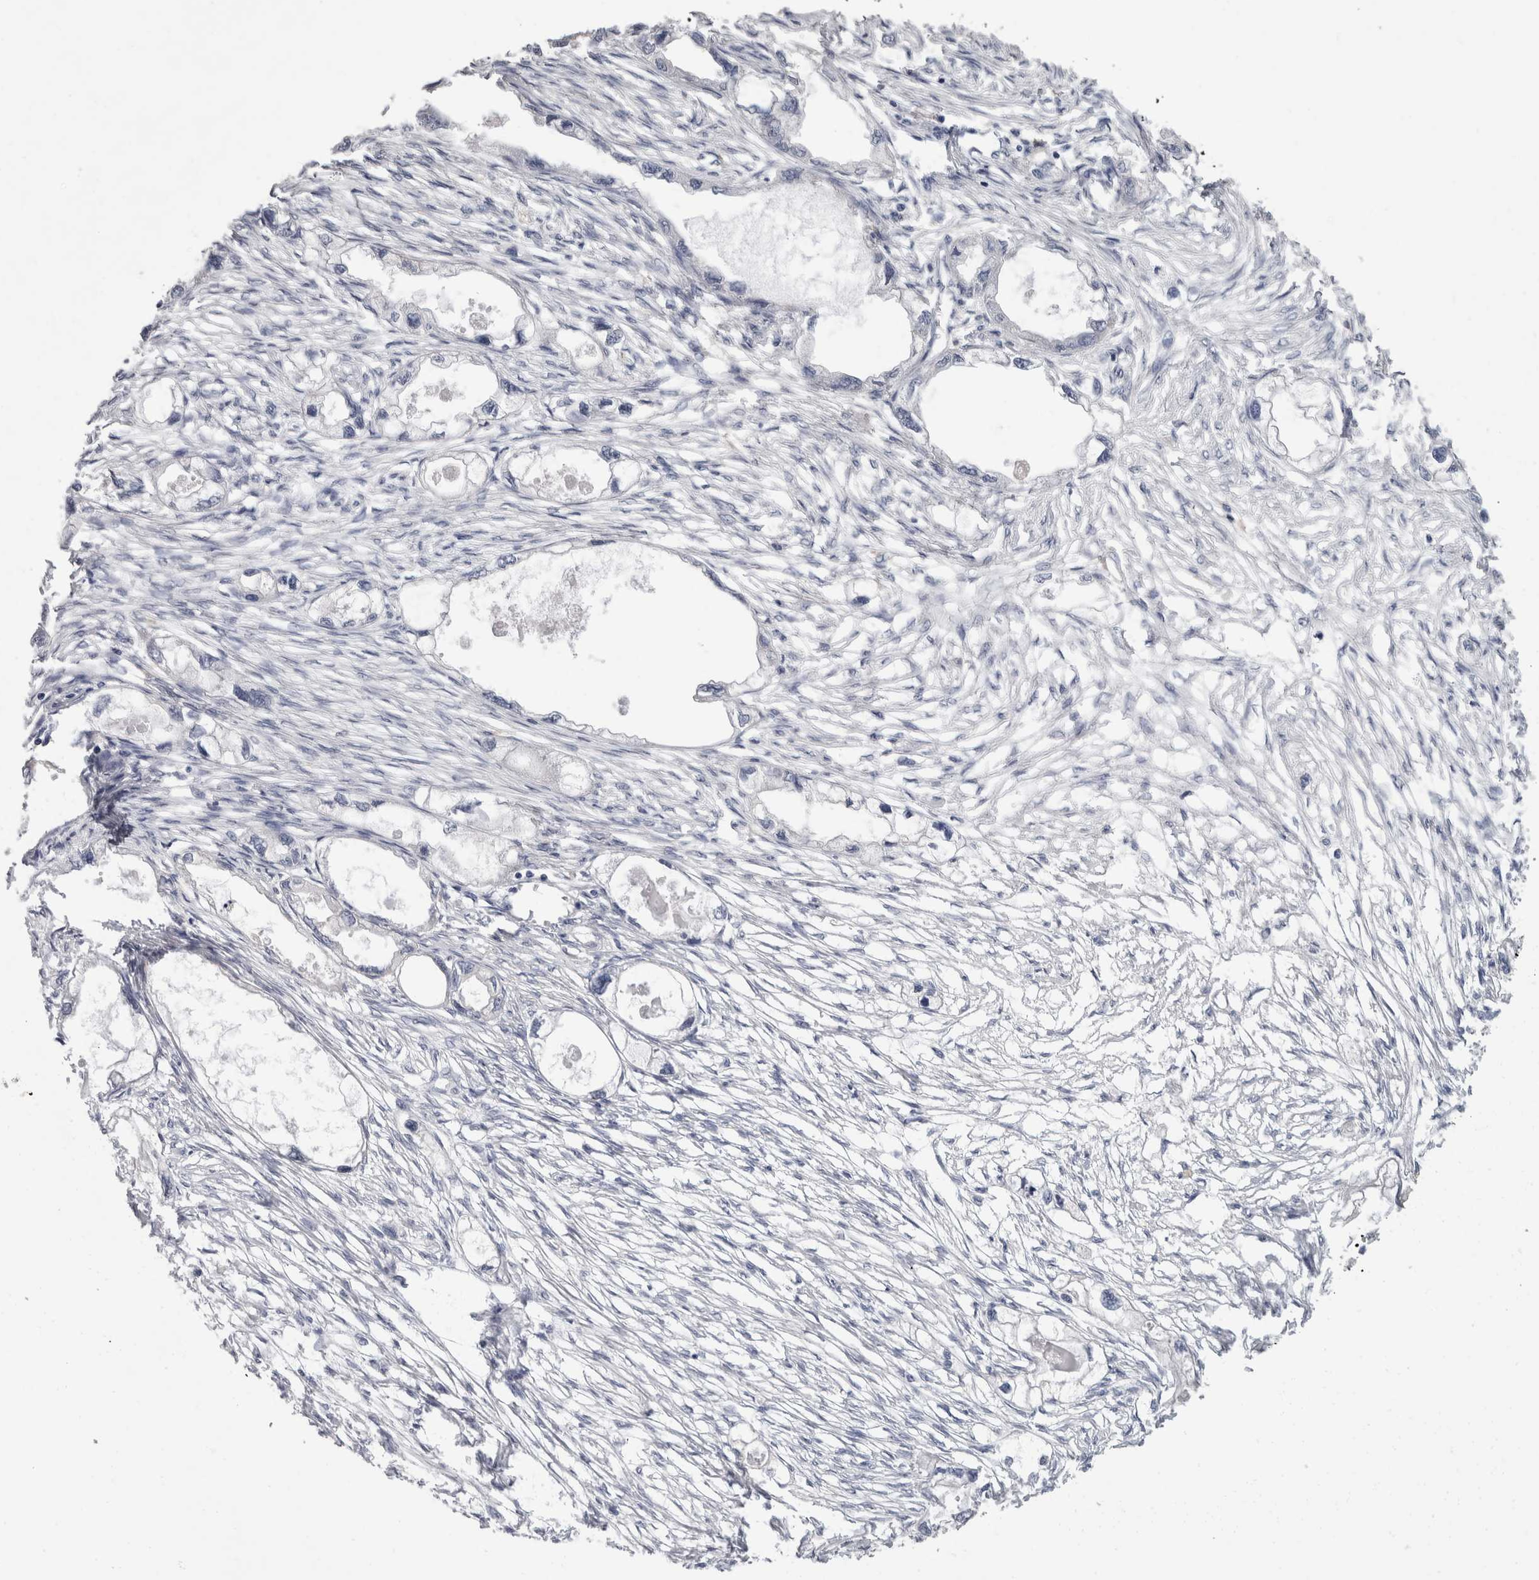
{"staining": {"intensity": "negative", "quantity": "none", "location": "none"}, "tissue": "endometrial cancer", "cell_type": "Tumor cells", "image_type": "cancer", "snomed": [{"axis": "morphology", "description": "Adenocarcinoma, NOS"}, {"axis": "morphology", "description": "Adenocarcinoma, metastatic, NOS"}, {"axis": "topography", "description": "Adipose tissue"}, {"axis": "topography", "description": "Endometrium"}], "caption": "Image shows no protein staining in tumor cells of endometrial adenocarcinoma tissue.", "gene": "FHOD3", "patient": {"sex": "female", "age": 67}}